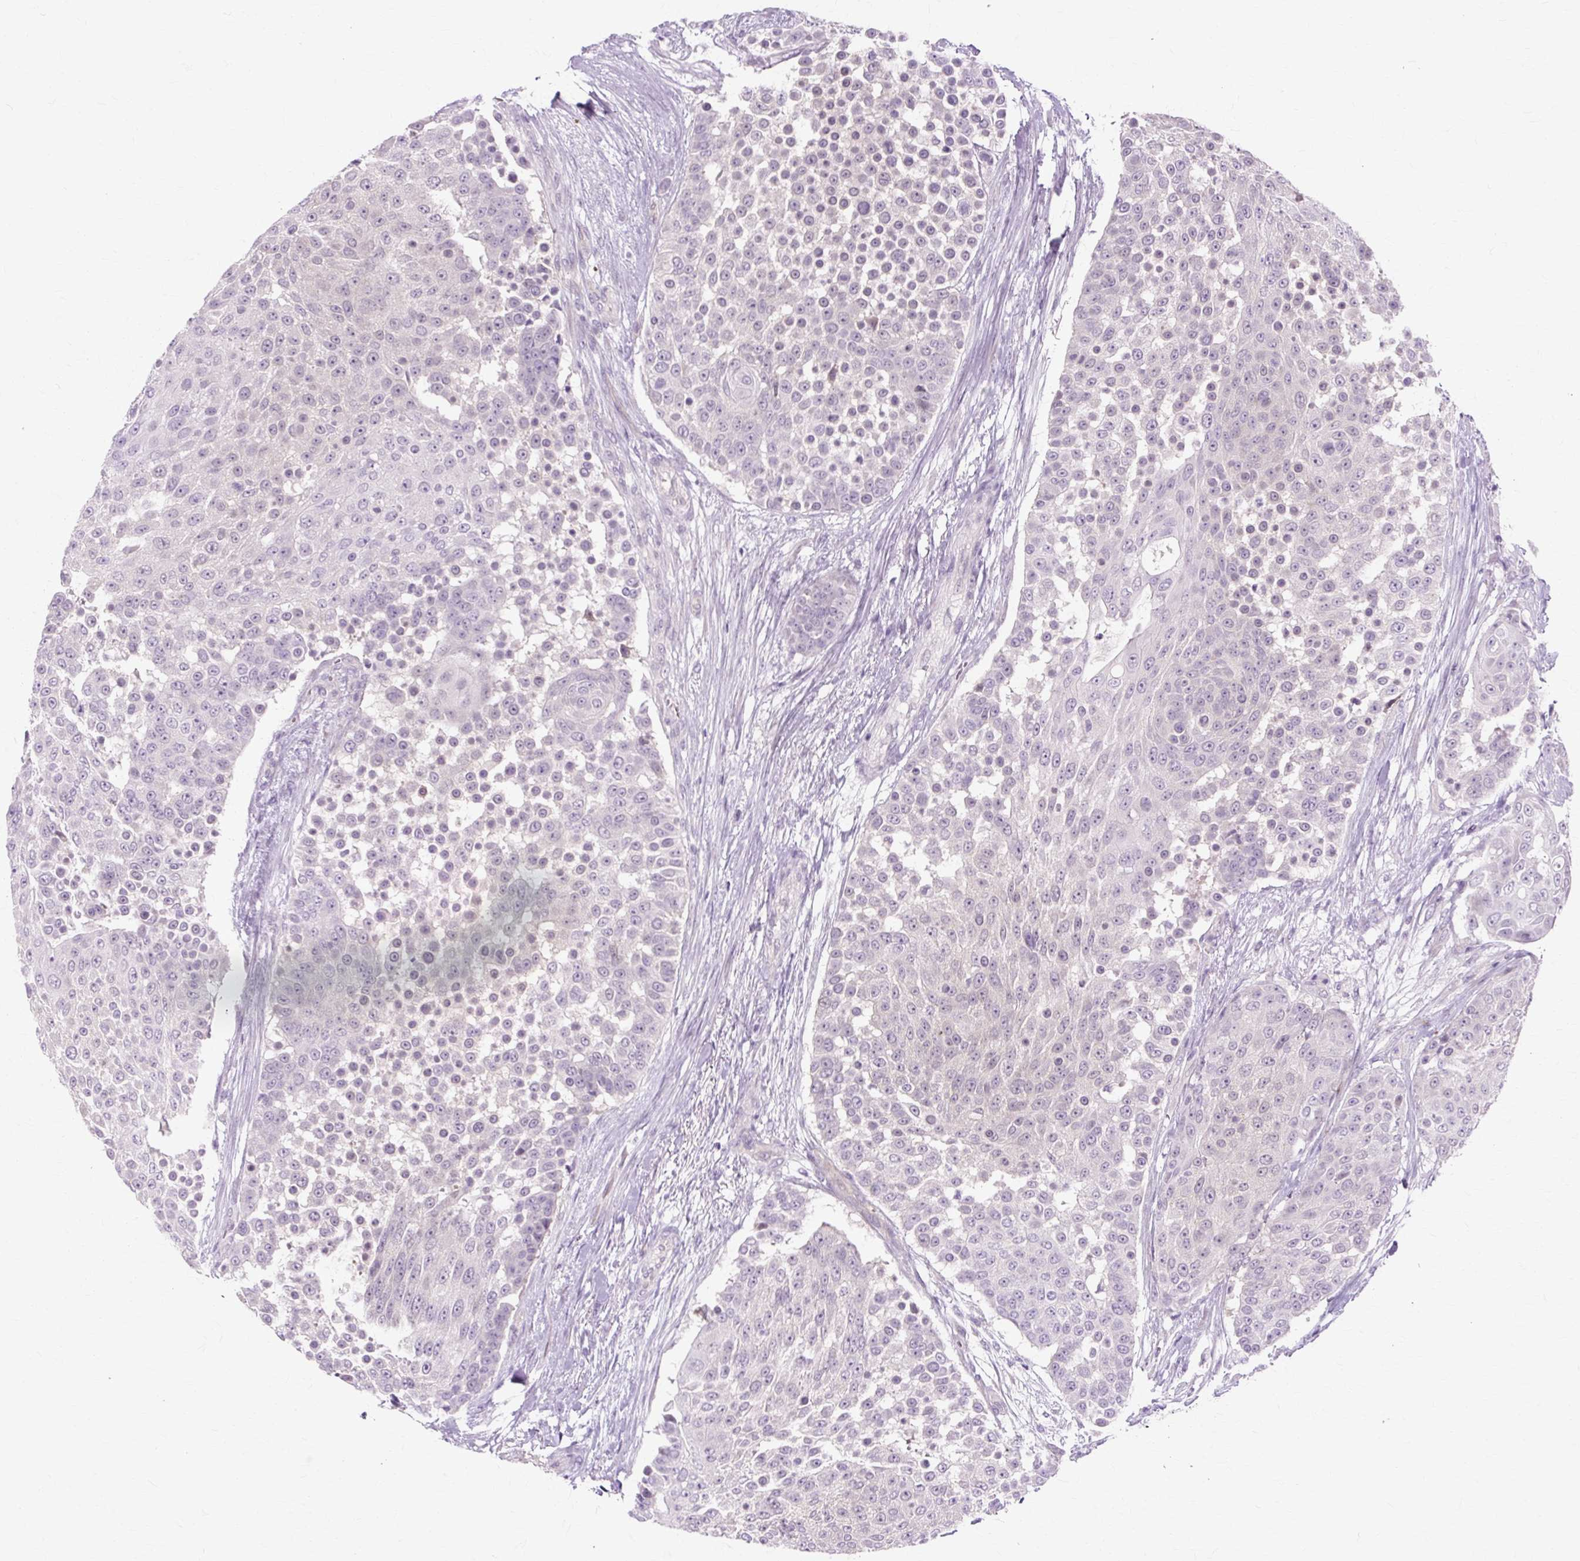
{"staining": {"intensity": "negative", "quantity": "none", "location": "none"}, "tissue": "urothelial cancer", "cell_type": "Tumor cells", "image_type": "cancer", "snomed": [{"axis": "morphology", "description": "Urothelial carcinoma, High grade"}, {"axis": "topography", "description": "Urinary bladder"}], "caption": "Human urothelial cancer stained for a protein using IHC exhibits no staining in tumor cells.", "gene": "ZNF35", "patient": {"sex": "female", "age": 63}}